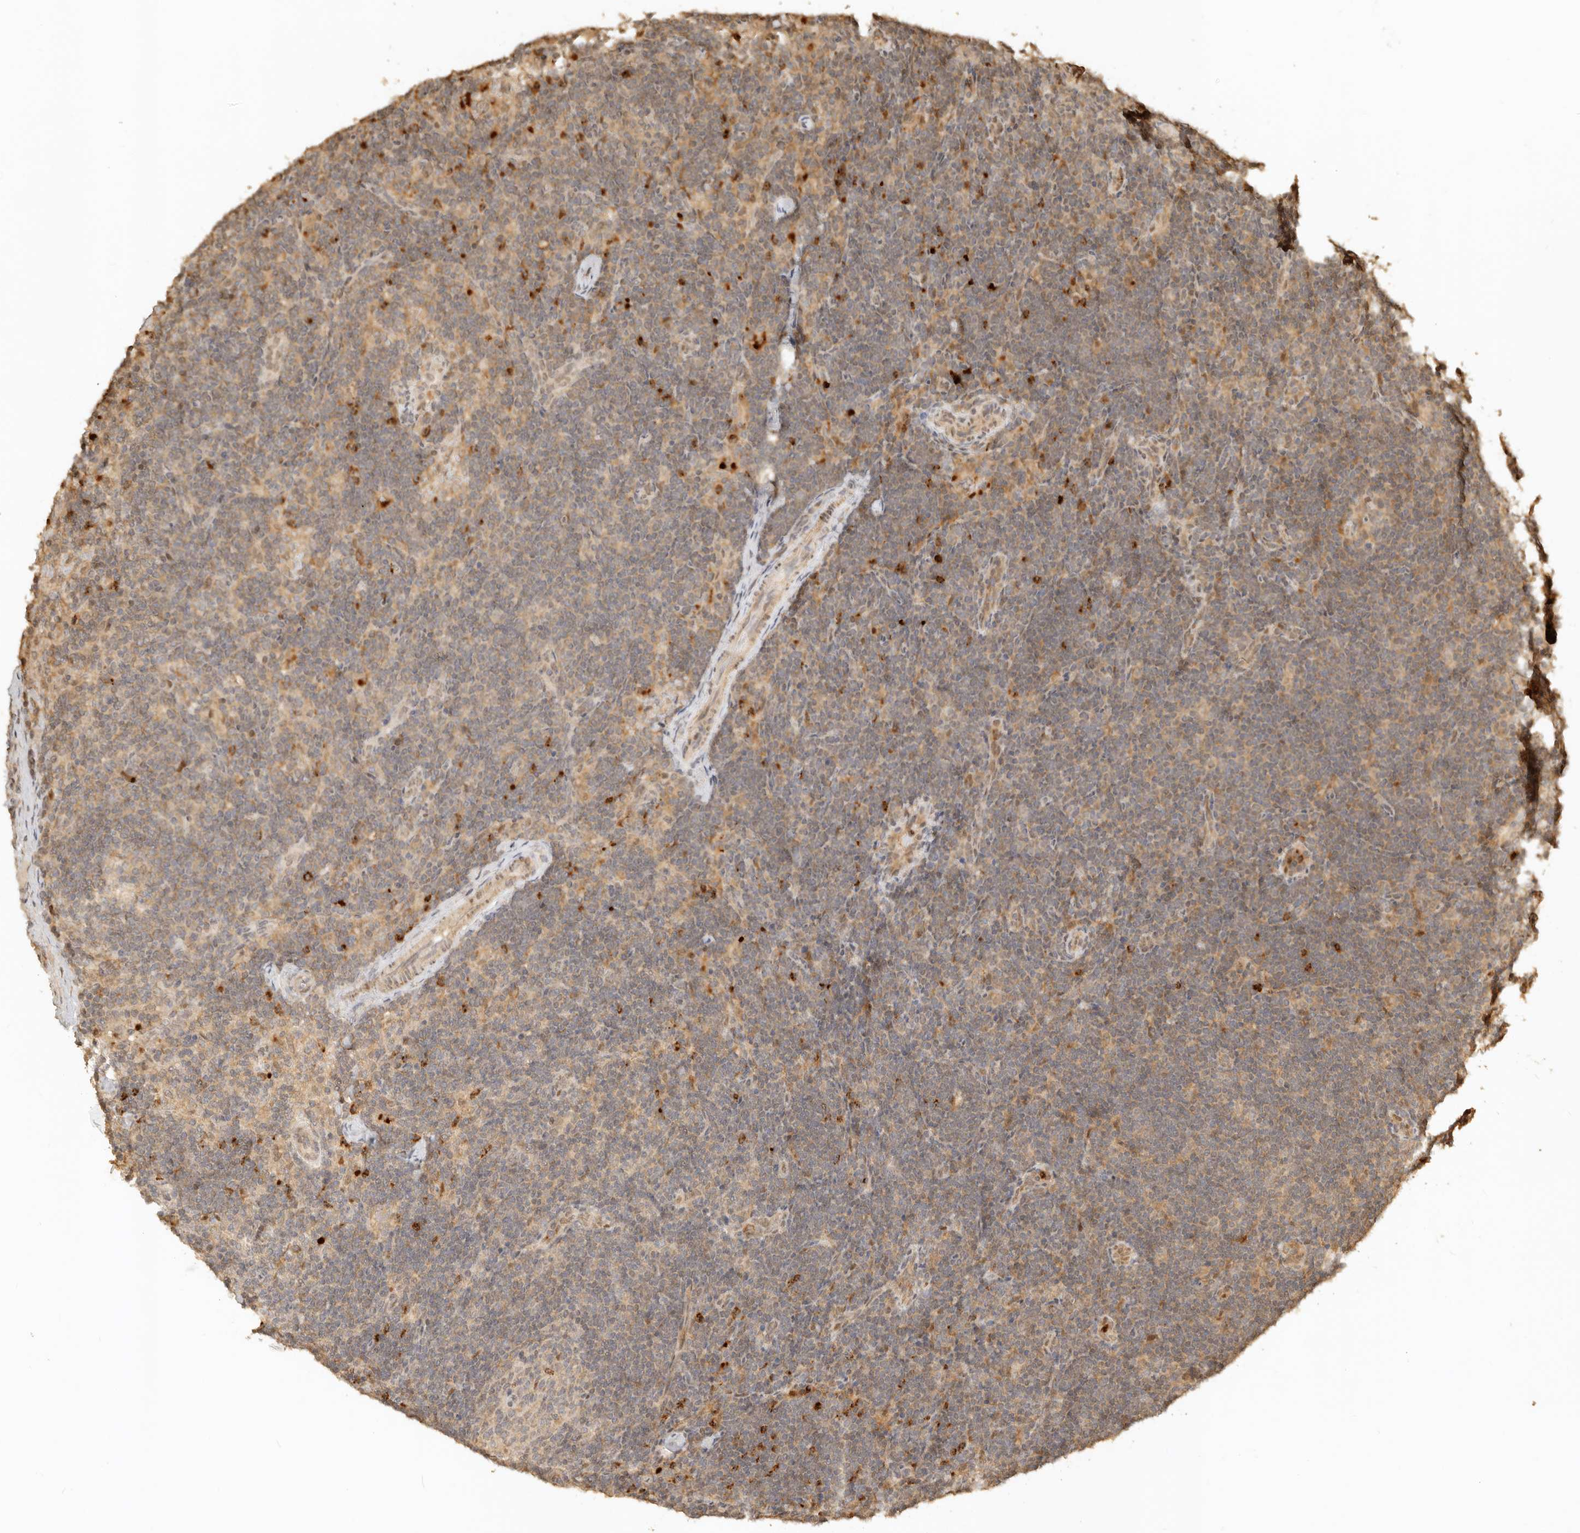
{"staining": {"intensity": "moderate", "quantity": ">75%", "location": "cytoplasmic/membranous"}, "tissue": "lymph node", "cell_type": "Germinal center cells", "image_type": "normal", "snomed": [{"axis": "morphology", "description": "Normal tissue, NOS"}, {"axis": "topography", "description": "Lymph node"}], "caption": "DAB (3,3'-diaminobenzidine) immunohistochemical staining of unremarkable lymph node reveals moderate cytoplasmic/membranous protein expression in approximately >75% of germinal center cells.", "gene": "KIF2B", "patient": {"sex": "female", "age": 22}}